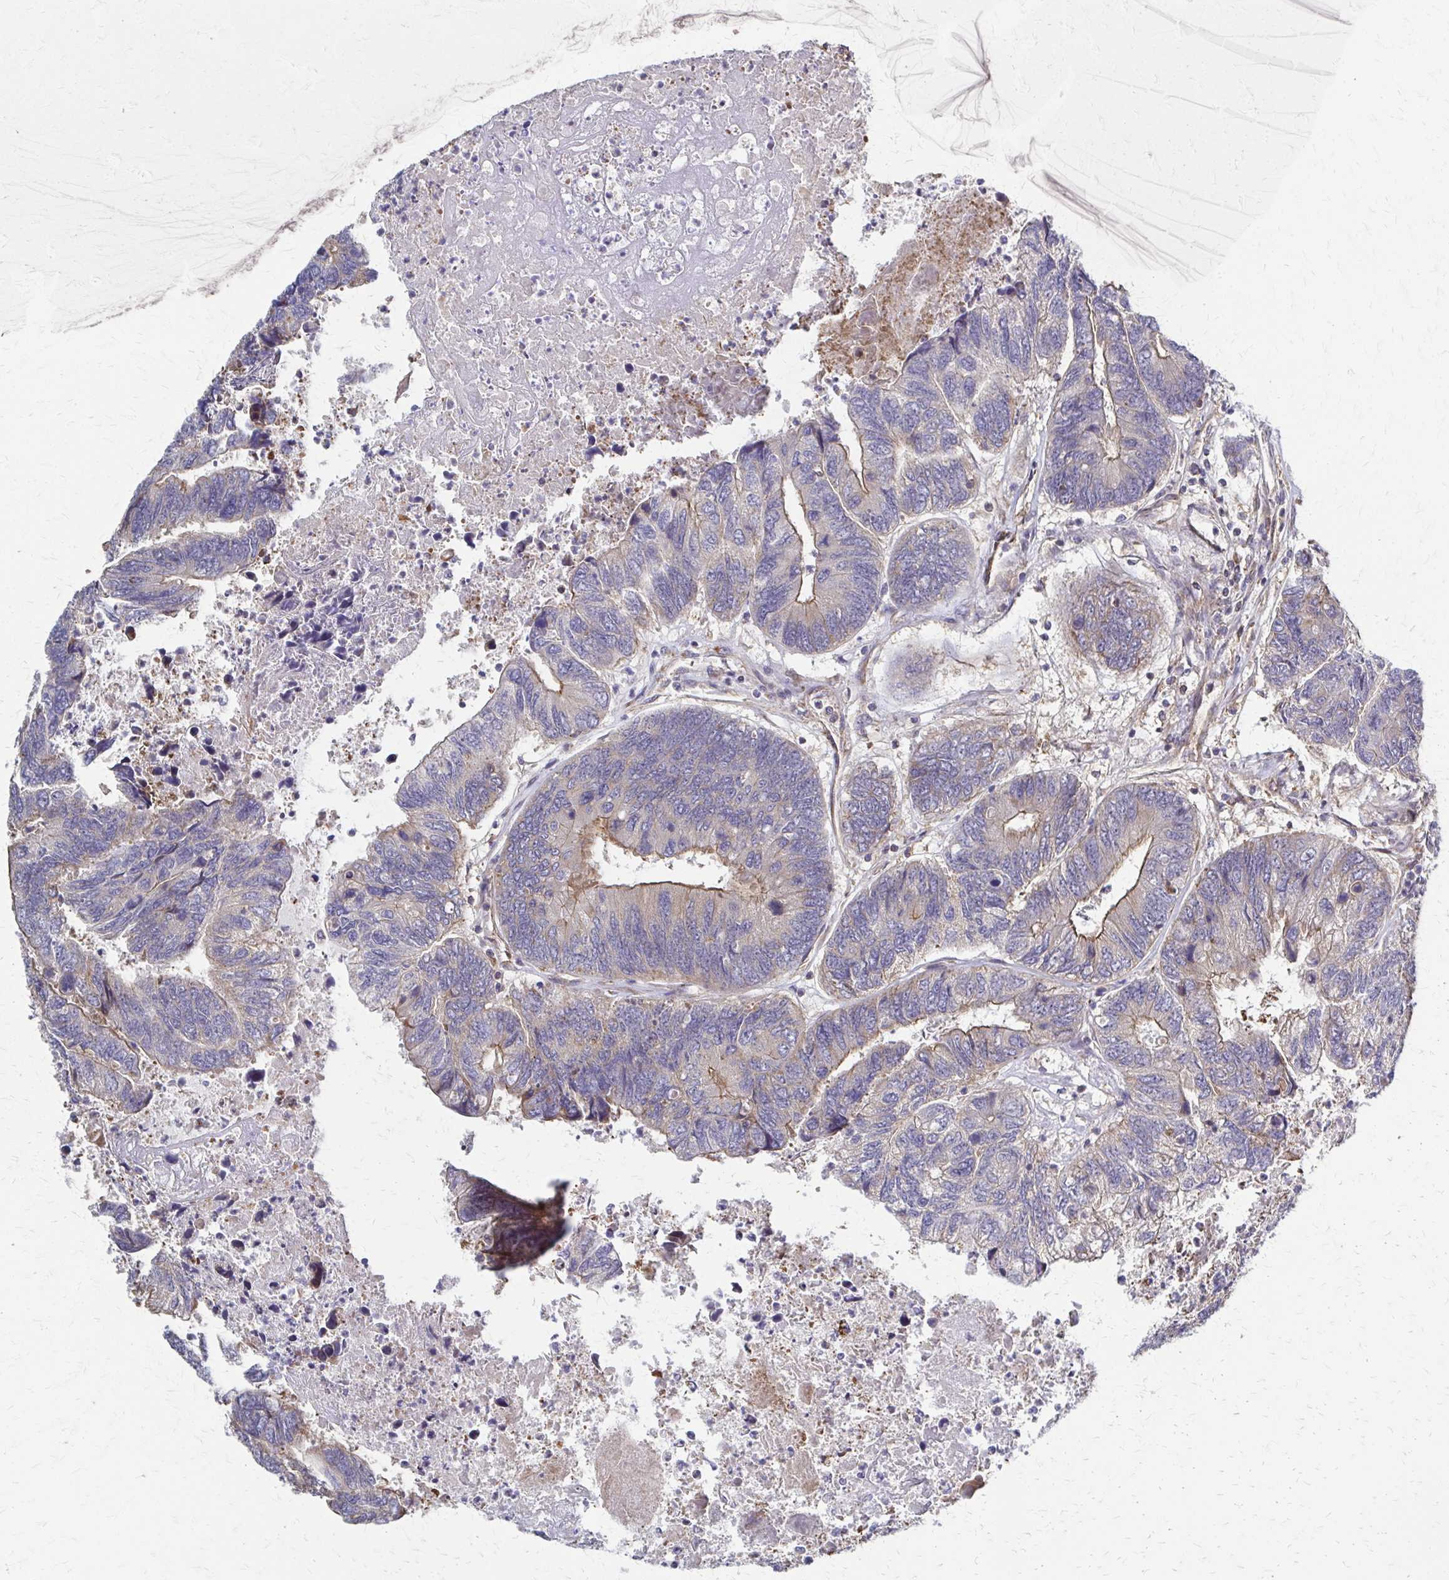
{"staining": {"intensity": "moderate", "quantity": "25%-75%", "location": "cytoplasmic/membranous"}, "tissue": "colorectal cancer", "cell_type": "Tumor cells", "image_type": "cancer", "snomed": [{"axis": "morphology", "description": "Adenocarcinoma, NOS"}, {"axis": "topography", "description": "Colon"}], "caption": "IHC of human colorectal cancer shows medium levels of moderate cytoplasmic/membranous staining in approximately 25%-75% of tumor cells.", "gene": "EEF2", "patient": {"sex": "female", "age": 67}}